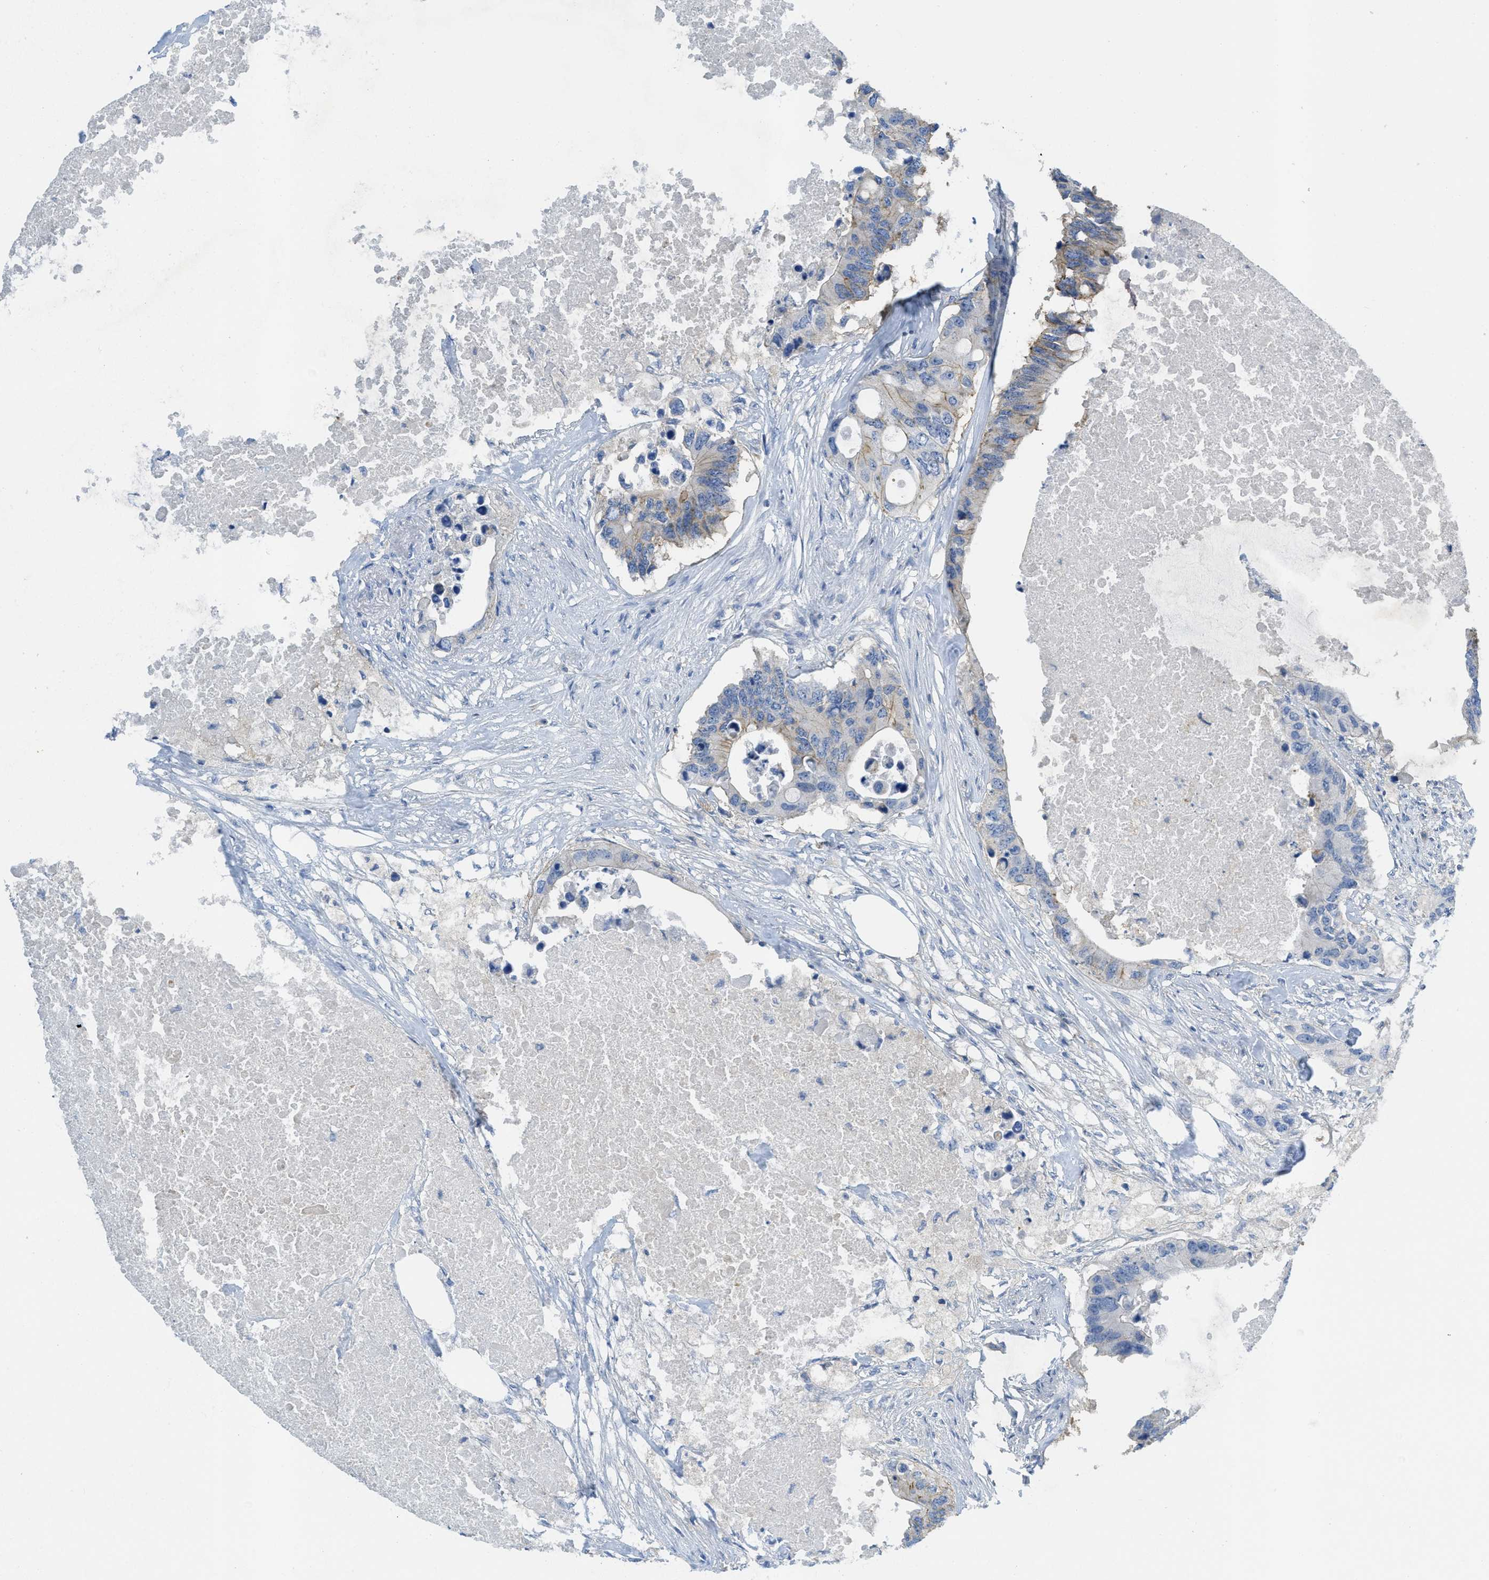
{"staining": {"intensity": "moderate", "quantity": "25%-75%", "location": "cytoplasmic/membranous"}, "tissue": "colorectal cancer", "cell_type": "Tumor cells", "image_type": "cancer", "snomed": [{"axis": "morphology", "description": "Adenocarcinoma, NOS"}, {"axis": "topography", "description": "Colon"}], "caption": "The micrograph reveals immunohistochemical staining of colorectal cancer. There is moderate cytoplasmic/membranous positivity is appreciated in approximately 25%-75% of tumor cells. Using DAB (3,3'-diaminobenzidine) (brown) and hematoxylin (blue) stains, captured at high magnification using brightfield microscopy.", "gene": "CNNM4", "patient": {"sex": "male", "age": 71}}